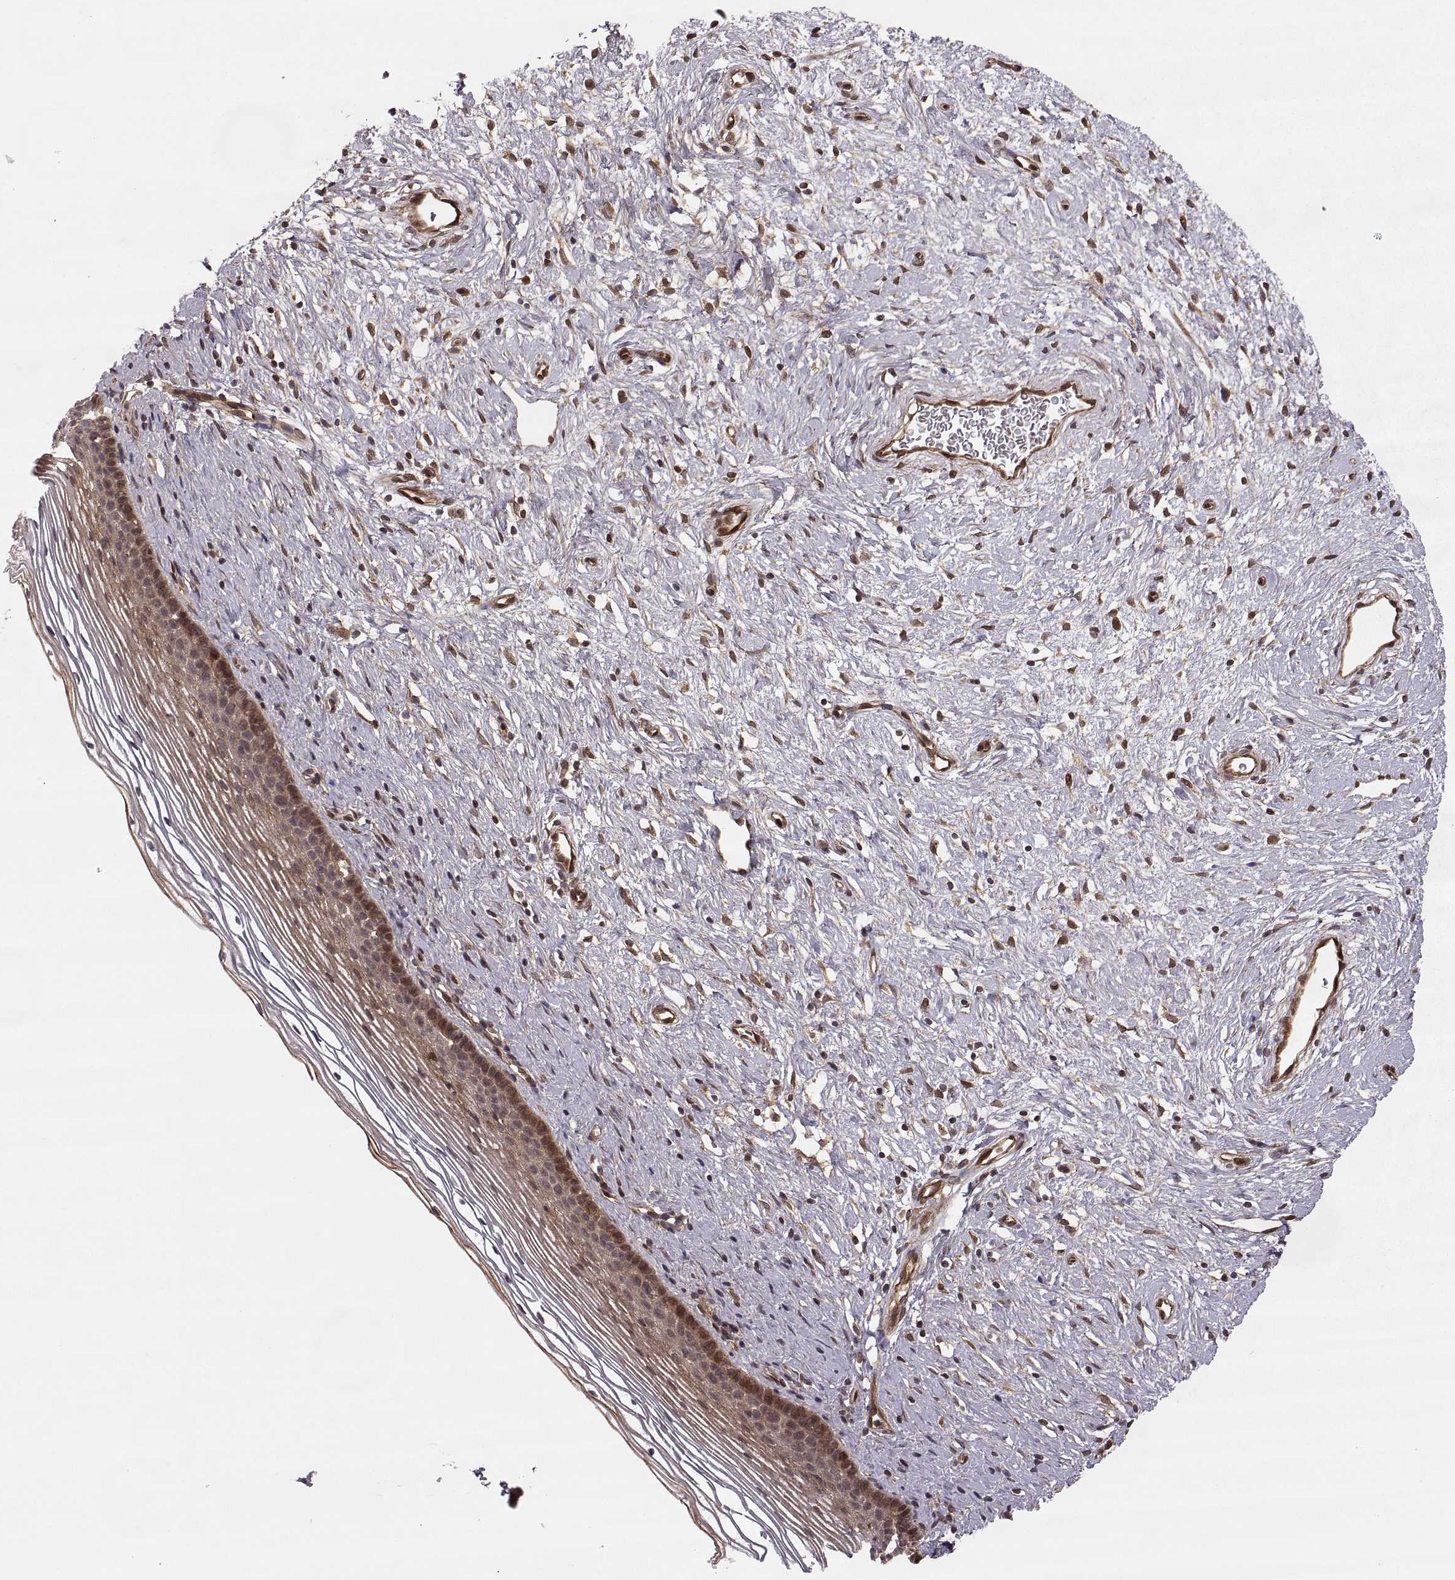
{"staining": {"intensity": "strong", "quantity": ">75%", "location": "cytoplasmic/membranous,nuclear"}, "tissue": "cervix", "cell_type": "Glandular cells", "image_type": "normal", "snomed": [{"axis": "morphology", "description": "Normal tissue, NOS"}, {"axis": "topography", "description": "Cervix"}], "caption": "Protein staining displays strong cytoplasmic/membranous,nuclear positivity in approximately >75% of glandular cells in unremarkable cervix. Using DAB (brown) and hematoxylin (blue) stains, captured at high magnification using brightfield microscopy.", "gene": "DEDD", "patient": {"sex": "female", "age": 39}}